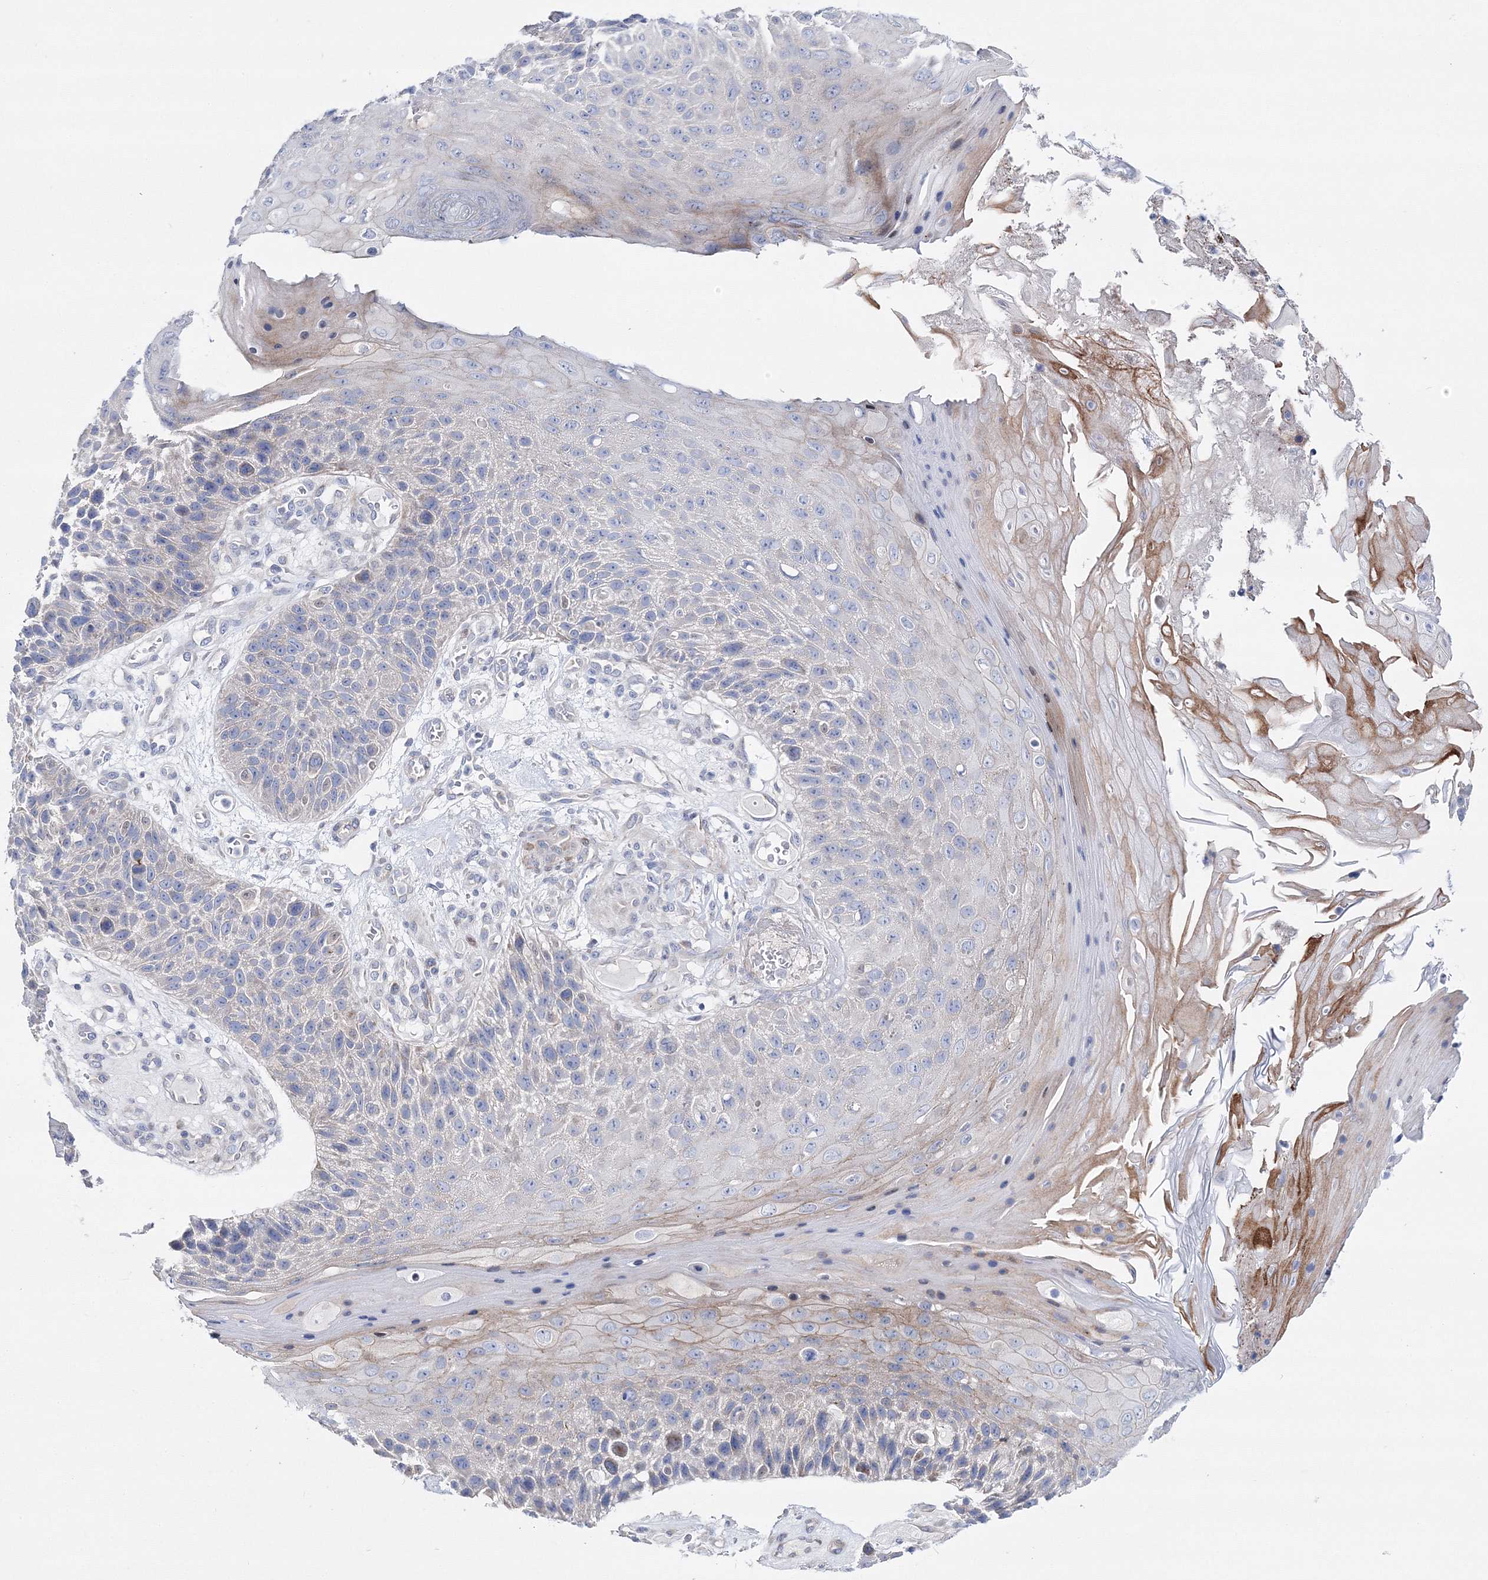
{"staining": {"intensity": "negative", "quantity": "none", "location": "none"}, "tissue": "skin cancer", "cell_type": "Tumor cells", "image_type": "cancer", "snomed": [{"axis": "morphology", "description": "Squamous cell carcinoma, NOS"}, {"axis": "topography", "description": "Skin"}], "caption": "Immunohistochemistry (IHC) micrograph of human skin squamous cell carcinoma stained for a protein (brown), which reveals no expression in tumor cells.", "gene": "ARHGAP32", "patient": {"sex": "female", "age": 88}}